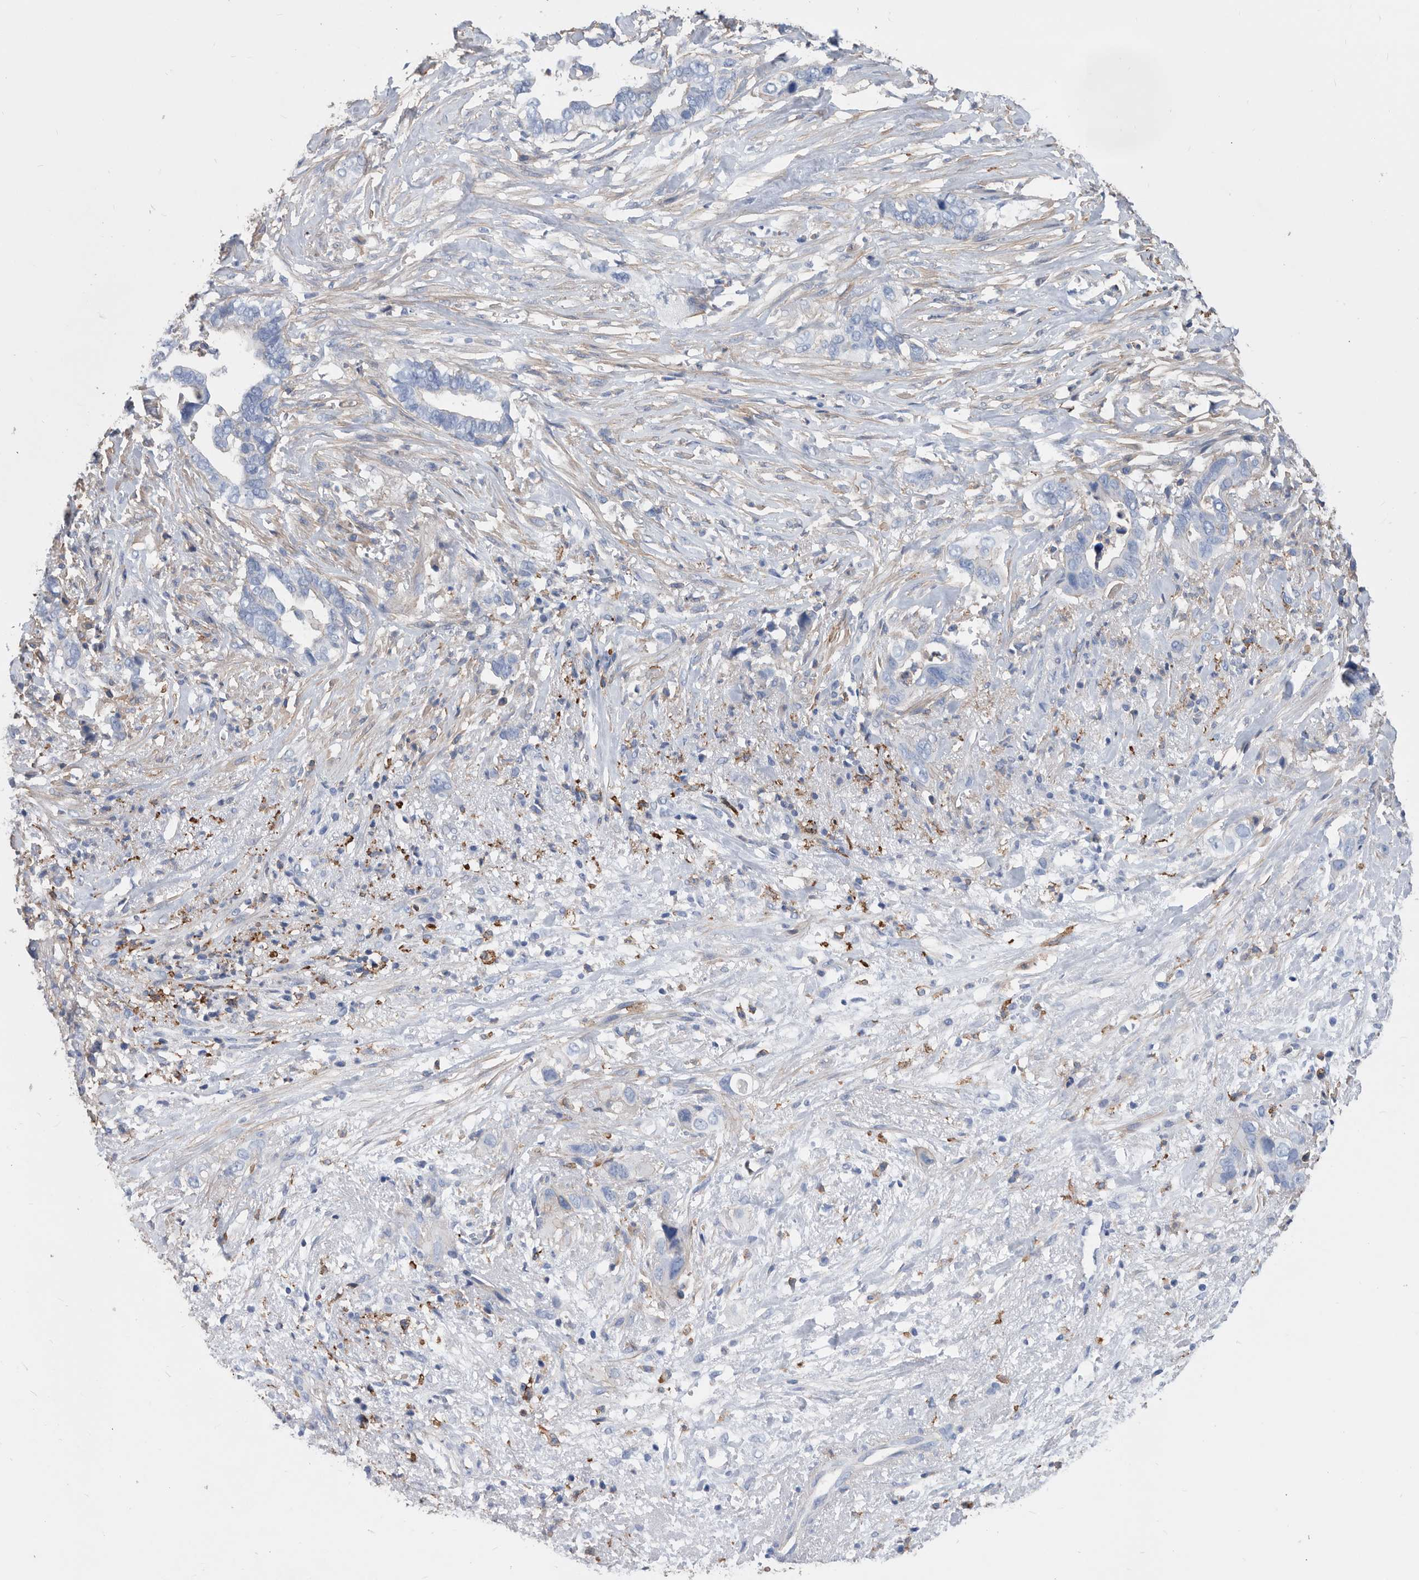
{"staining": {"intensity": "negative", "quantity": "none", "location": "none"}, "tissue": "liver cancer", "cell_type": "Tumor cells", "image_type": "cancer", "snomed": [{"axis": "morphology", "description": "Cholangiocarcinoma"}, {"axis": "topography", "description": "Liver"}], "caption": "Human liver cancer (cholangiocarcinoma) stained for a protein using IHC displays no staining in tumor cells.", "gene": "MS4A4A", "patient": {"sex": "female", "age": 79}}